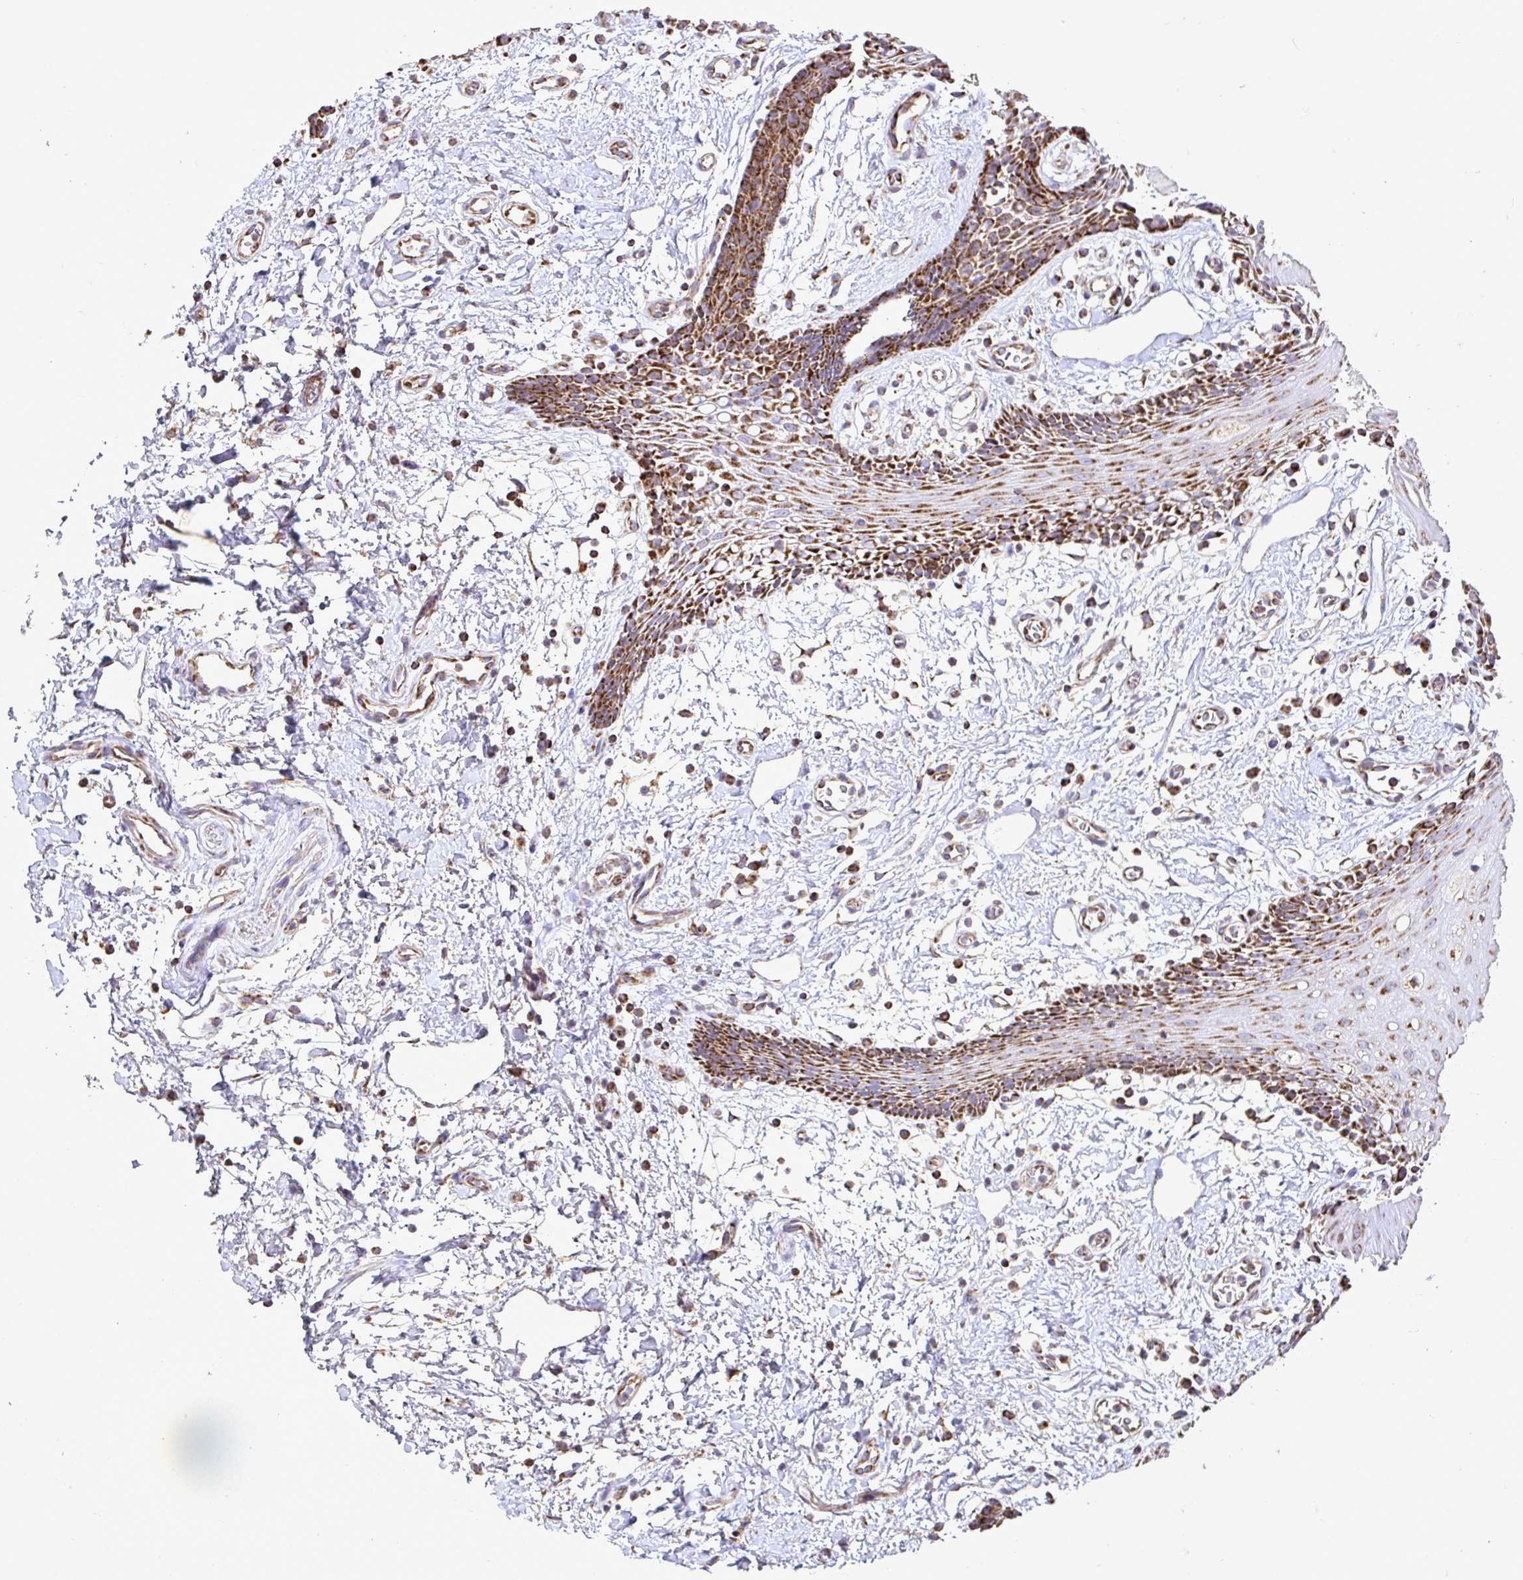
{"staining": {"intensity": "moderate", "quantity": ">75%", "location": "cytoplasmic/membranous"}, "tissue": "oral mucosa", "cell_type": "Squamous epithelial cells", "image_type": "normal", "snomed": [{"axis": "morphology", "description": "Normal tissue, NOS"}, {"axis": "topography", "description": "Oral tissue"}], "caption": "Squamous epithelial cells reveal moderate cytoplasmic/membranous positivity in approximately >75% of cells in unremarkable oral mucosa. (brown staining indicates protein expression, while blue staining denotes nuclei).", "gene": "AGK", "patient": {"sex": "female", "age": 59}}